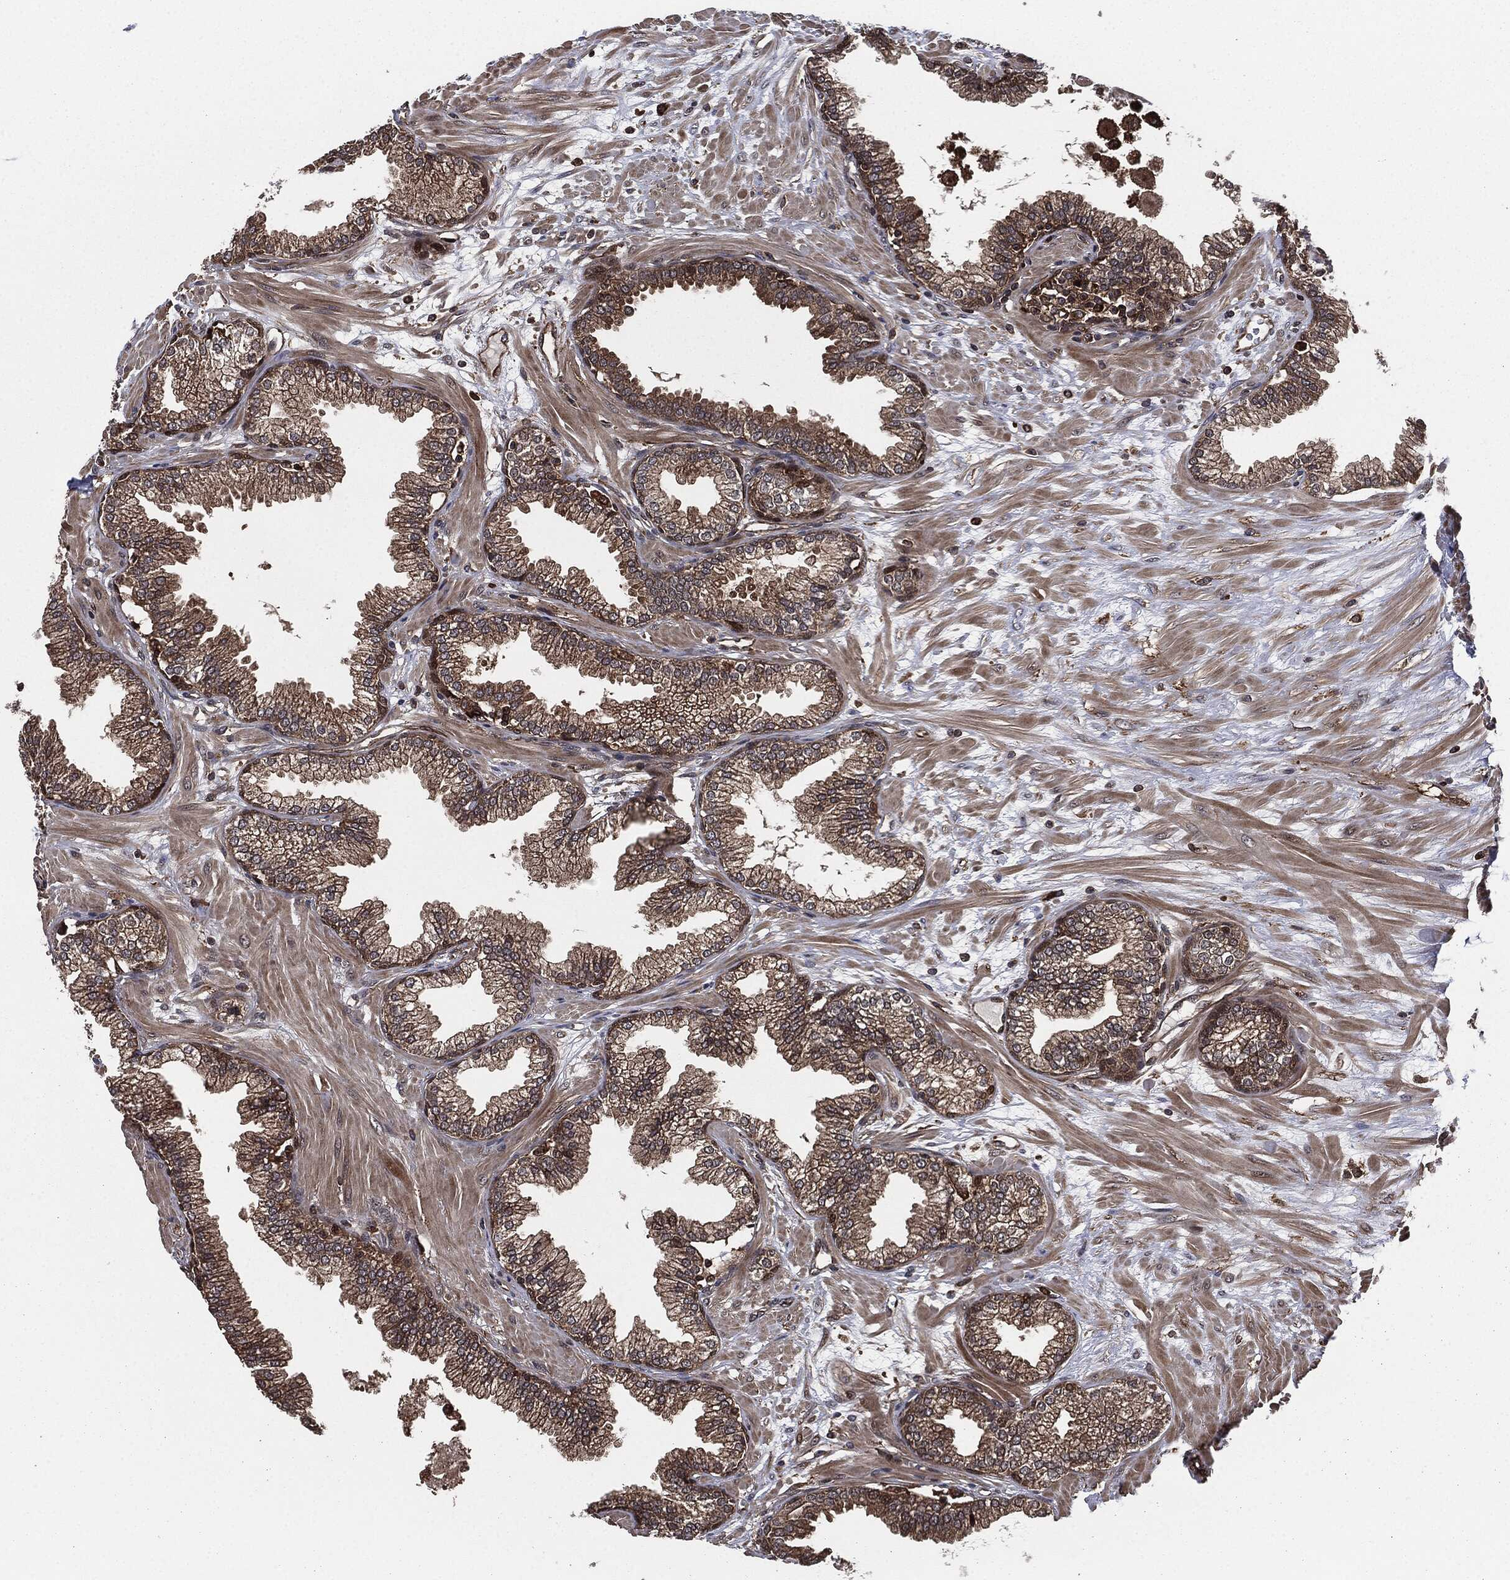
{"staining": {"intensity": "moderate", "quantity": "25%-75%", "location": "cytoplasmic/membranous"}, "tissue": "prostate", "cell_type": "Glandular cells", "image_type": "normal", "snomed": [{"axis": "morphology", "description": "Normal tissue, NOS"}, {"axis": "topography", "description": "Prostate"}], "caption": "Protein staining of benign prostate reveals moderate cytoplasmic/membranous expression in approximately 25%-75% of glandular cells. The staining was performed using DAB (3,3'-diaminobenzidine) to visualize the protein expression in brown, while the nuclei were stained in blue with hematoxylin (Magnification: 20x).", "gene": "RAP1GDS1", "patient": {"sex": "male", "age": 64}}